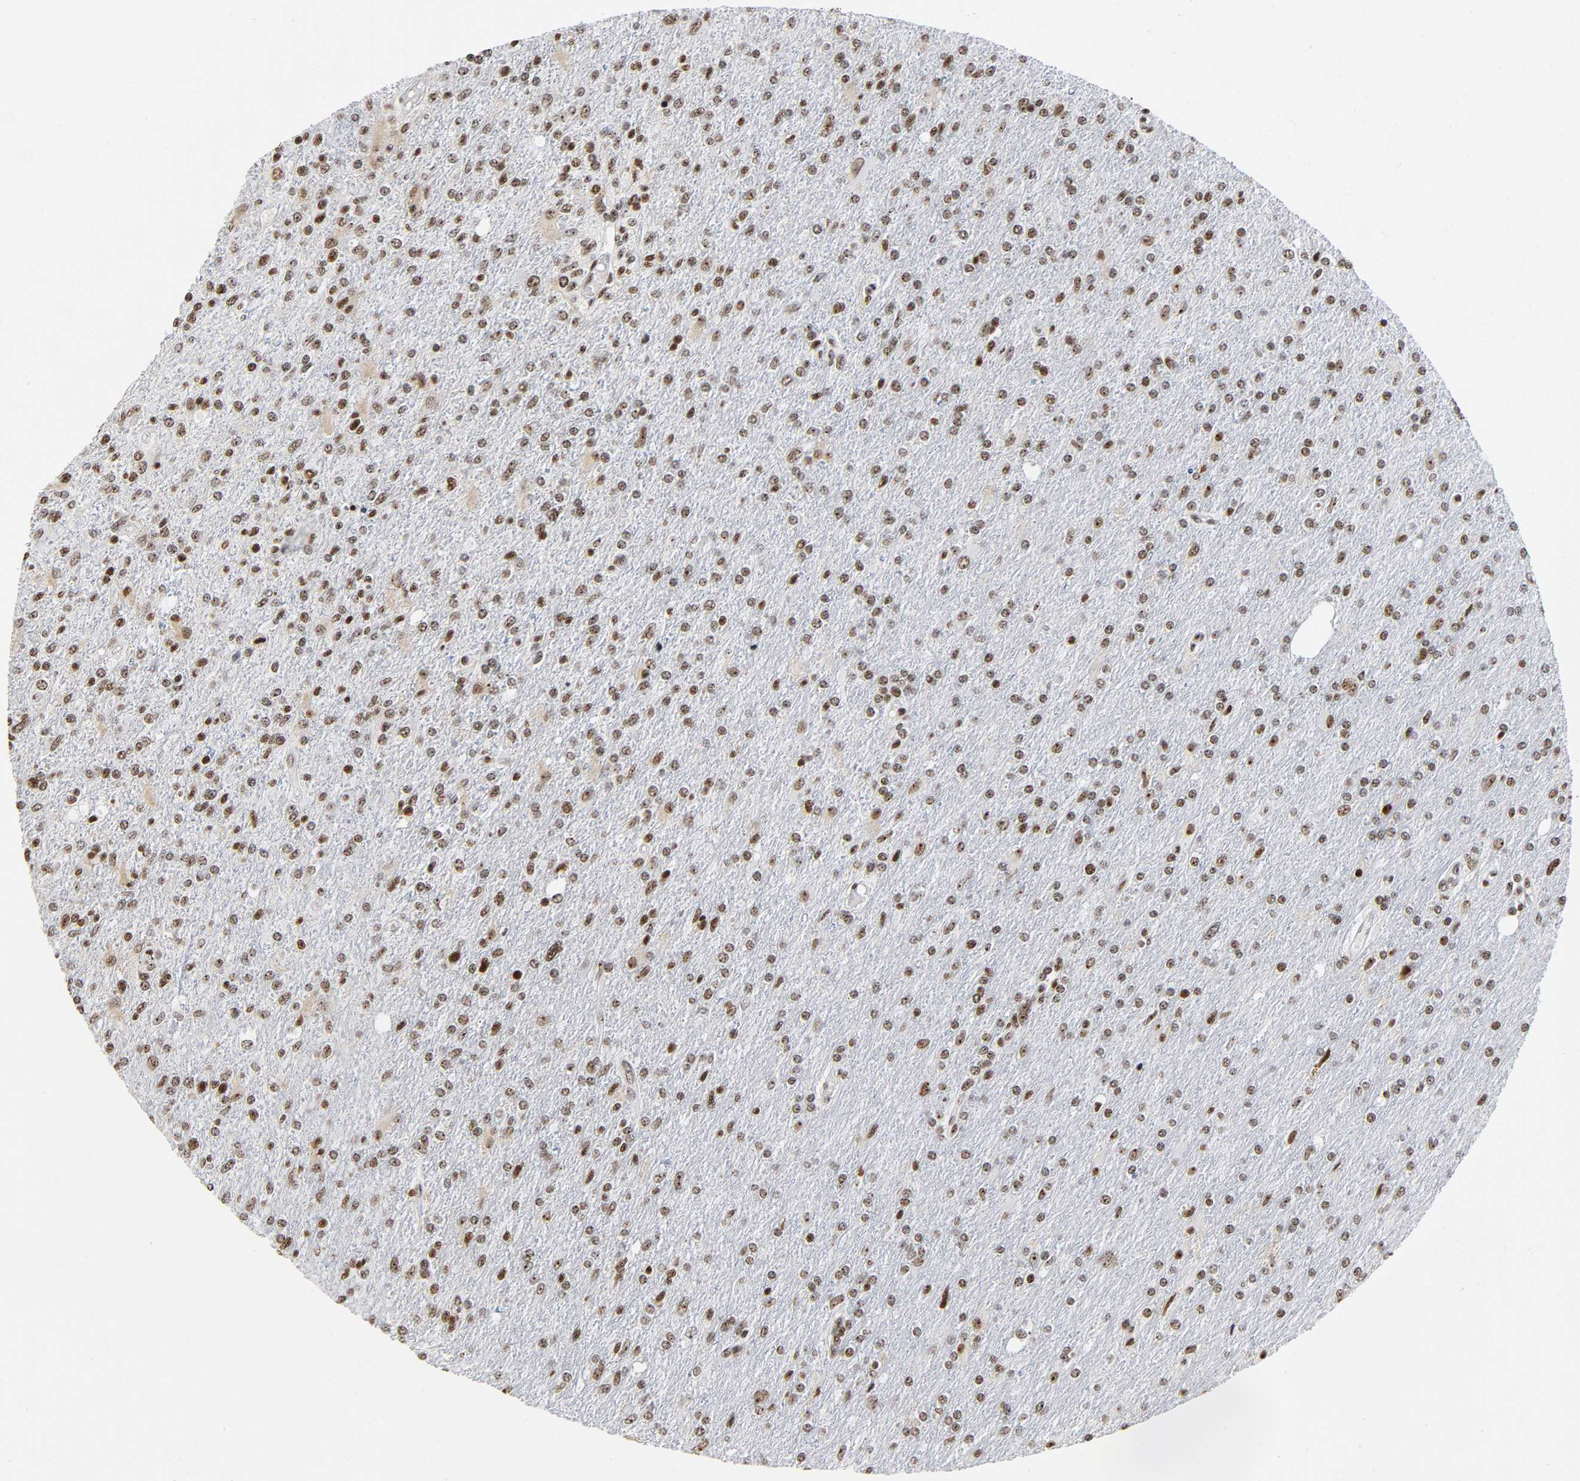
{"staining": {"intensity": "moderate", "quantity": ">75%", "location": "nuclear"}, "tissue": "glioma", "cell_type": "Tumor cells", "image_type": "cancer", "snomed": [{"axis": "morphology", "description": "Glioma, malignant, High grade"}, {"axis": "topography", "description": "Cerebral cortex"}], "caption": "The micrograph exhibits a brown stain indicating the presence of a protein in the nuclear of tumor cells in malignant glioma (high-grade). (IHC, brightfield microscopy, high magnification).", "gene": "UBTF", "patient": {"sex": "male", "age": 76}}